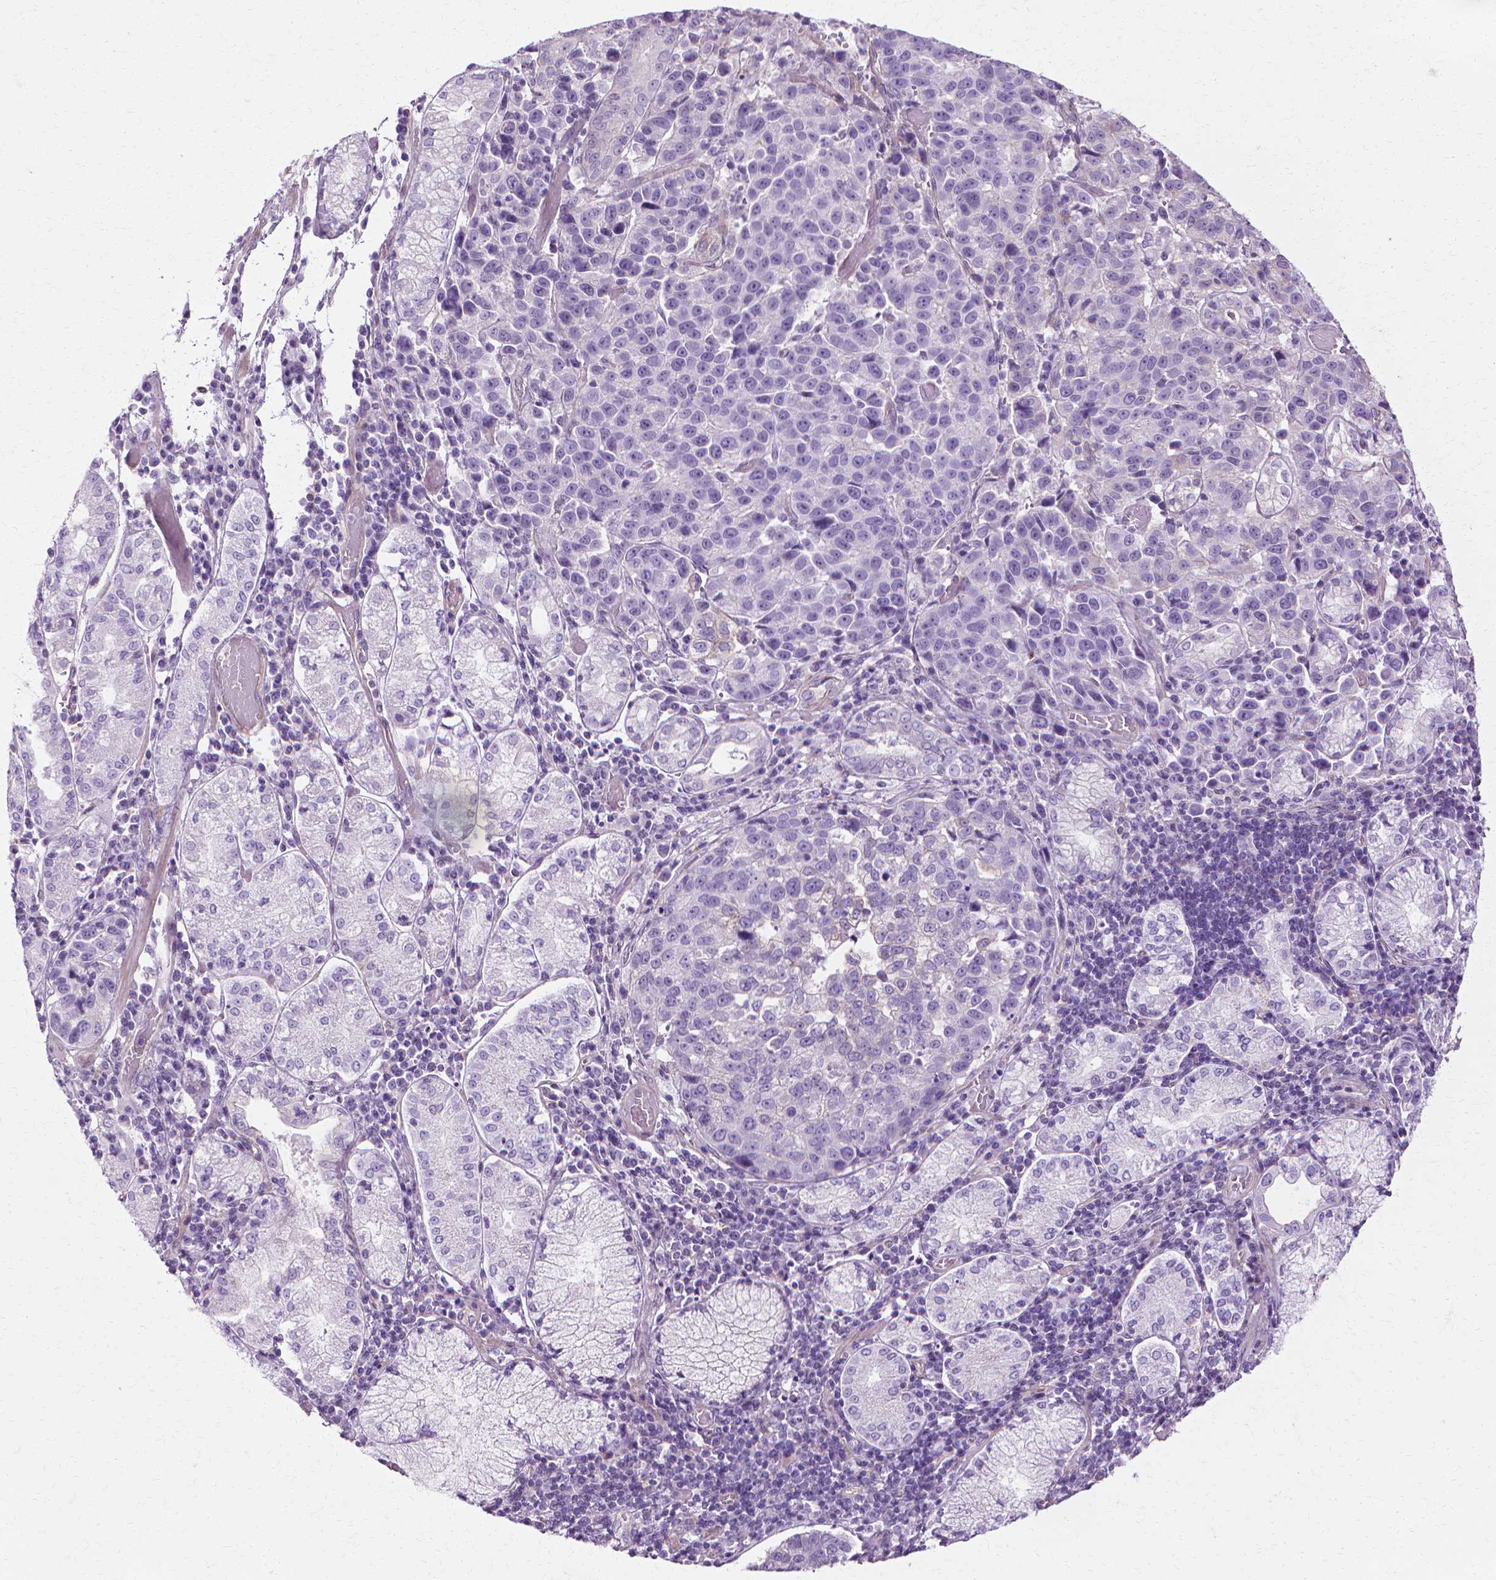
{"staining": {"intensity": "negative", "quantity": "none", "location": "none"}, "tissue": "stomach cancer", "cell_type": "Tumor cells", "image_type": "cancer", "snomed": [{"axis": "morphology", "description": "Adenocarcinoma, NOS"}, {"axis": "topography", "description": "Stomach"}], "caption": "Immunohistochemical staining of stomach adenocarcinoma reveals no significant expression in tumor cells.", "gene": "CFAP157", "patient": {"sex": "male", "age": 93}}